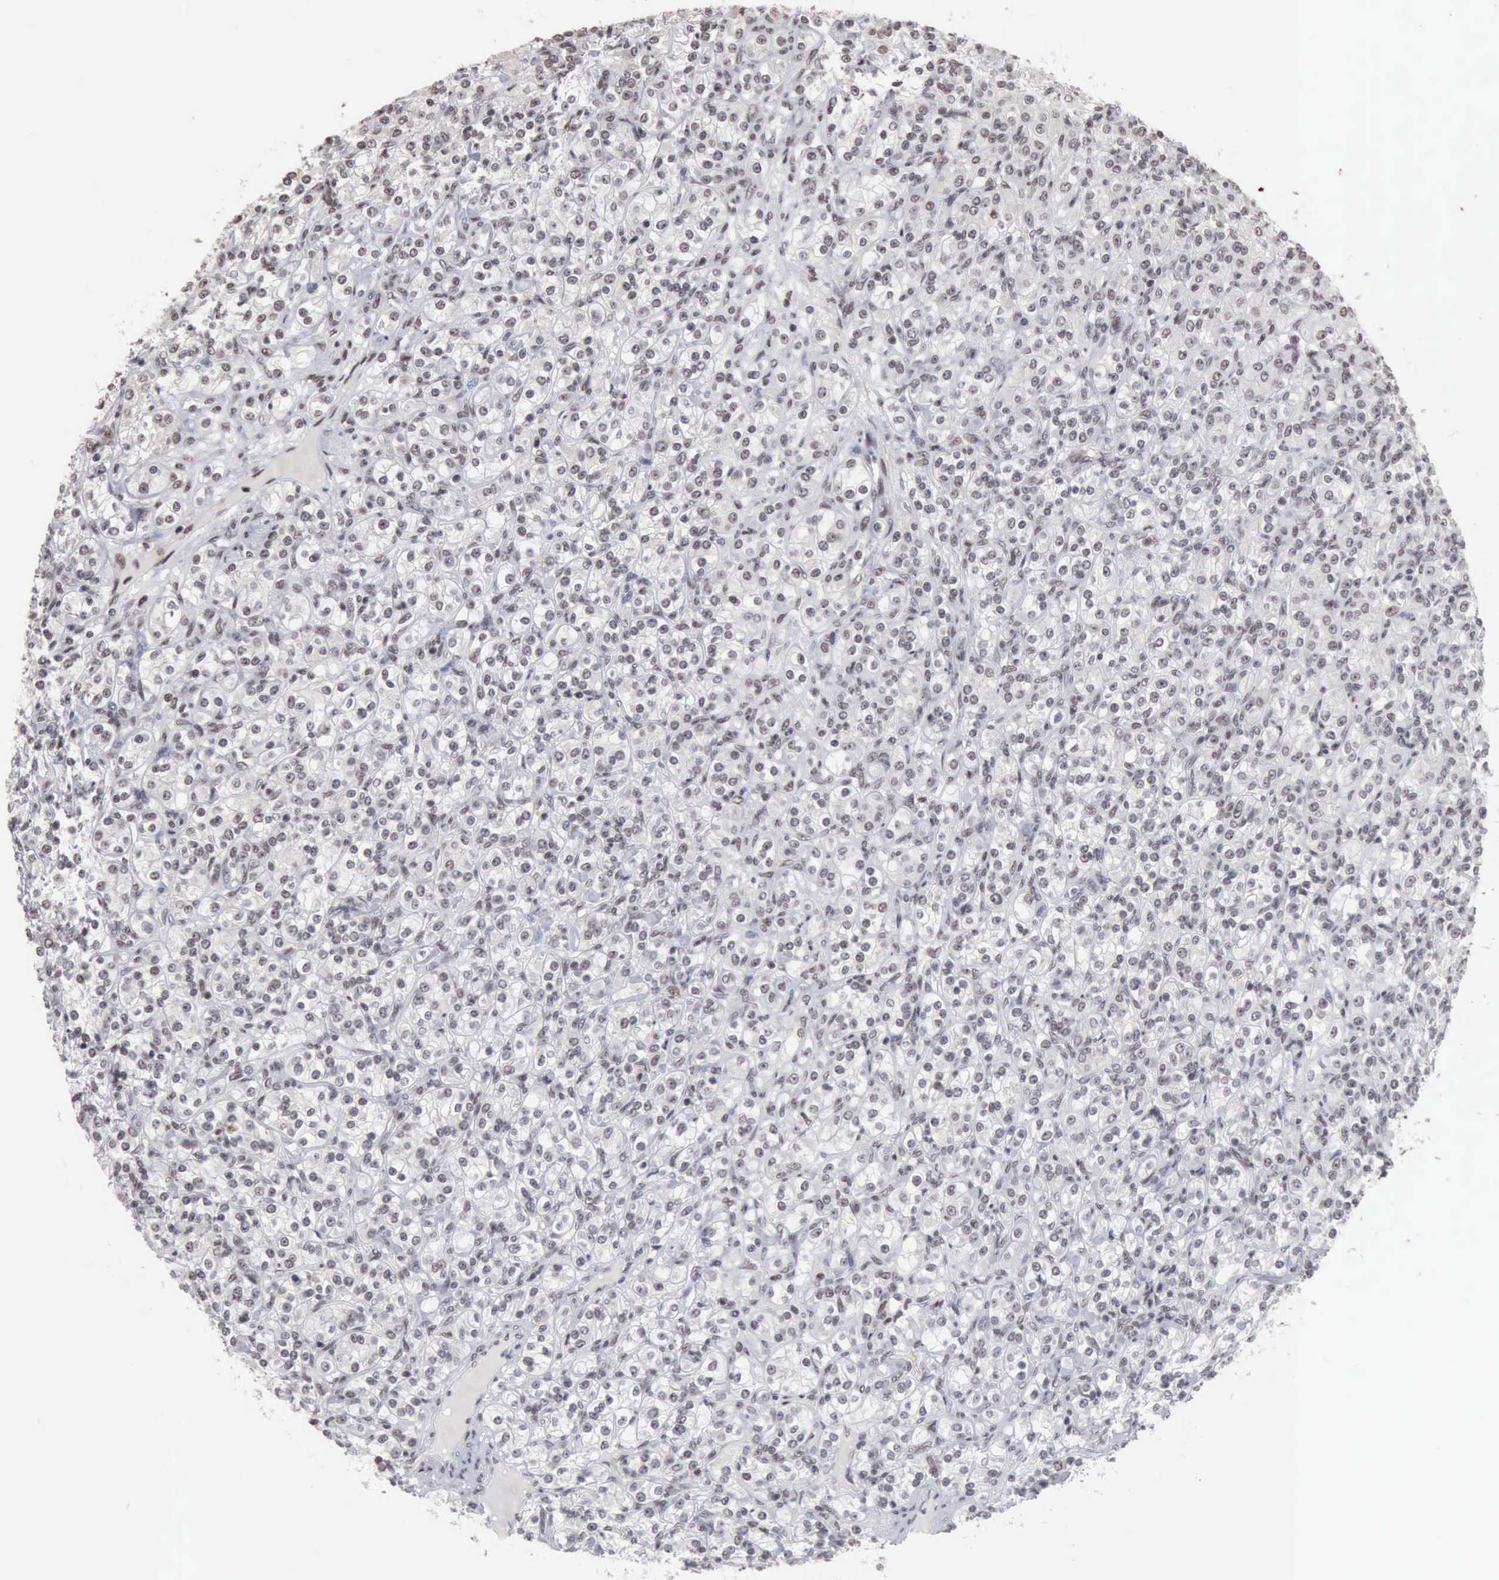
{"staining": {"intensity": "weak", "quantity": "25%-75%", "location": "nuclear"}, "tissue": "renal cancer", "cell_type": "Tumor cells", "image_type": "cancer", "snomed": [{"axis": "morphology", "description": "Adenocarcinoma, NOS"}, {"axis": "topography", "description": "Kidney"}], "caption": "The immunohistochemical stain labels weak nuclear expression in tumor cells of renal cancer tissue.", "gene": "TAF1", "patient": {"sex": "male", "age": 77}}